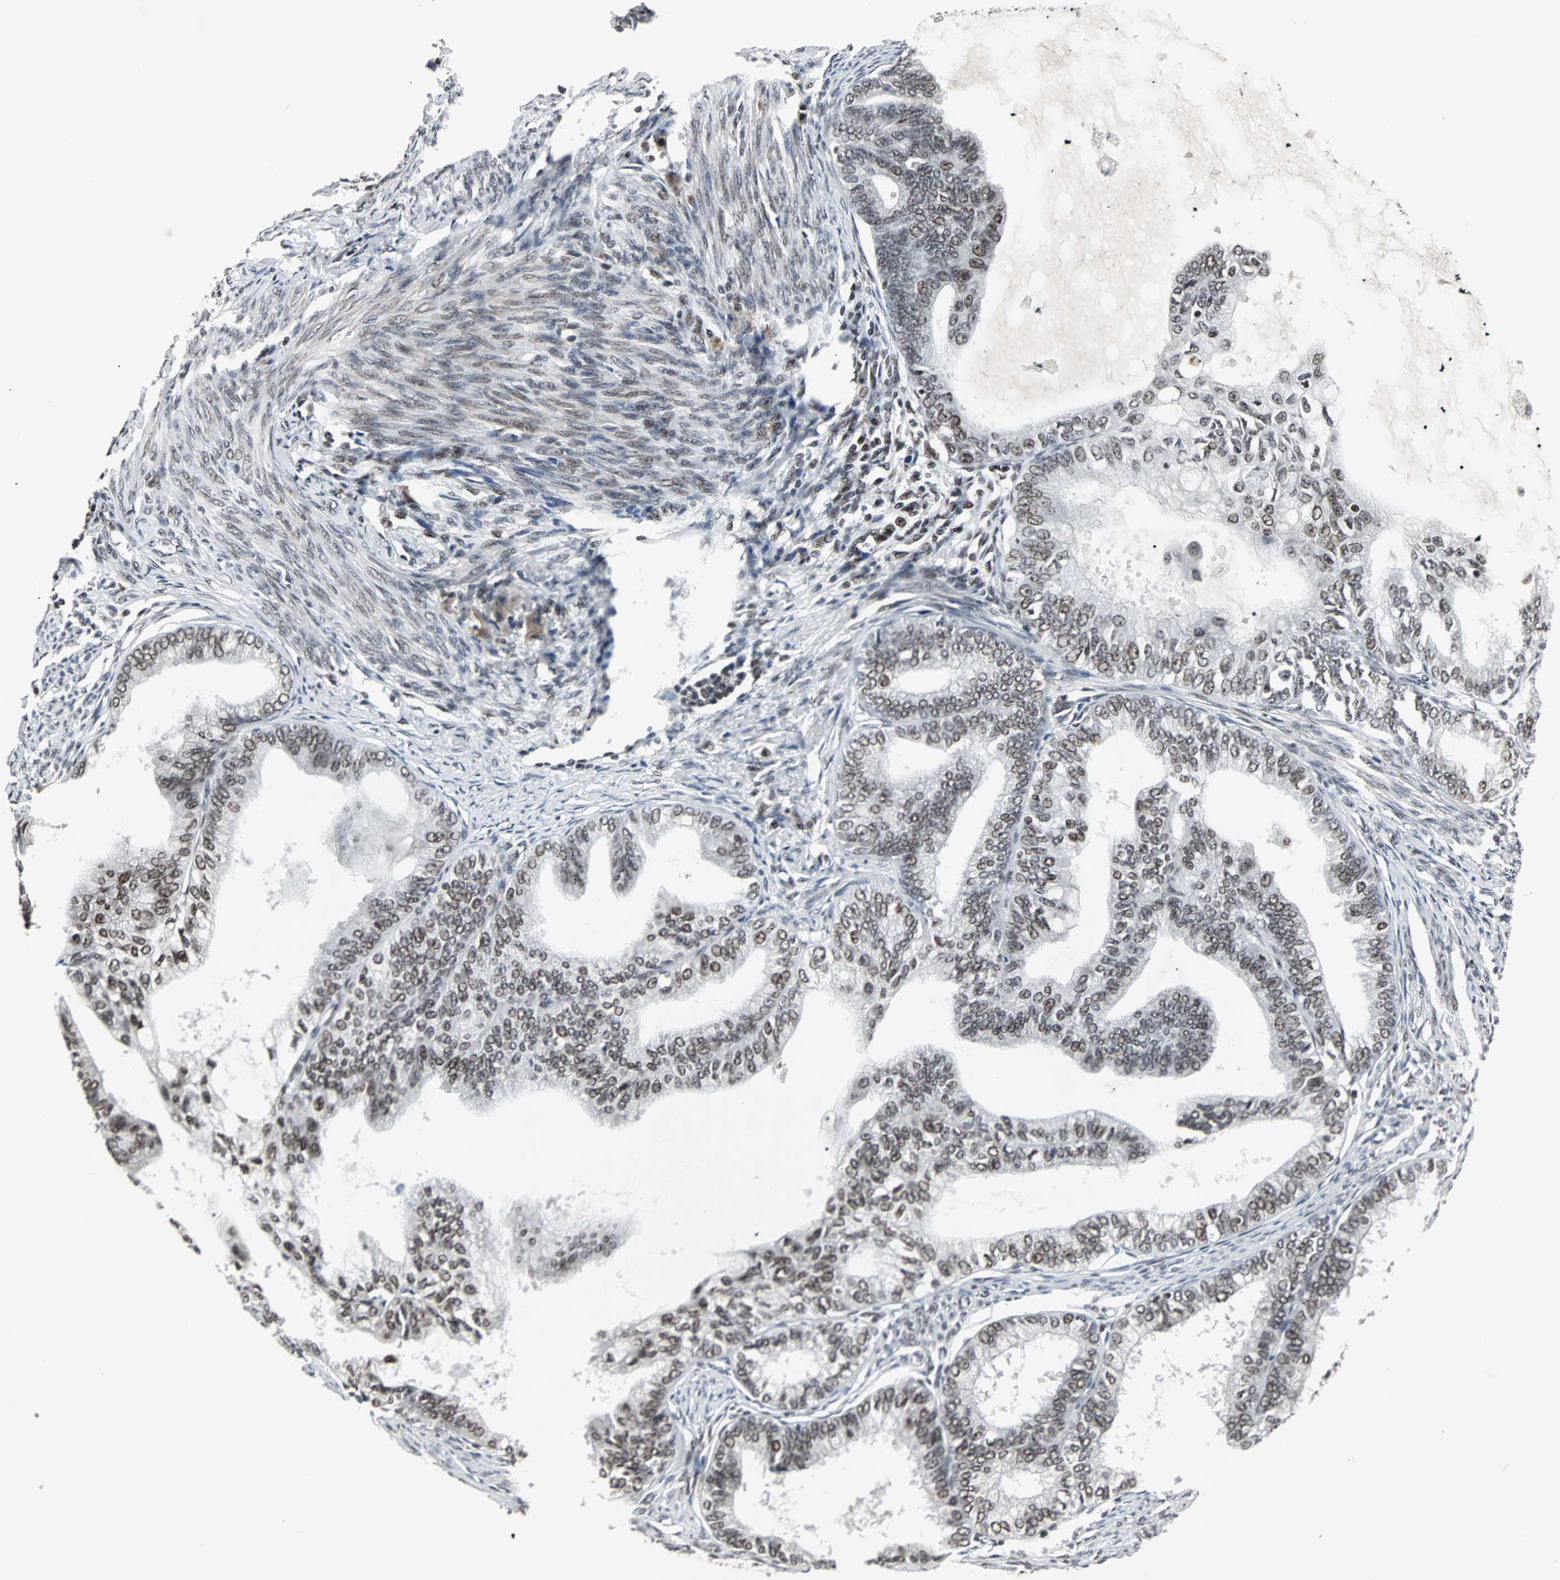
{"staining": {"intensity": "moderate", "quantity": "25%-75%", "location": "nuclear"}, "tissue": "endometrial cancer", "cell_type": "Tumor cells", "image_type": "cancer", "snomed": [{"axis": "morphology", "description": "Adenocarcinoma, NOS"}, {"axis": "topography", "description": "Endometrium"}], "caption": "Moderate nuclear positivity is present in about 25%-75% of tumor cells in endometrial cancer. (DAB IHC, brown staining for protein, blue staining for nuclei).", "gene": "PNKP", "patient": {"sex": "female", "age": 86}}